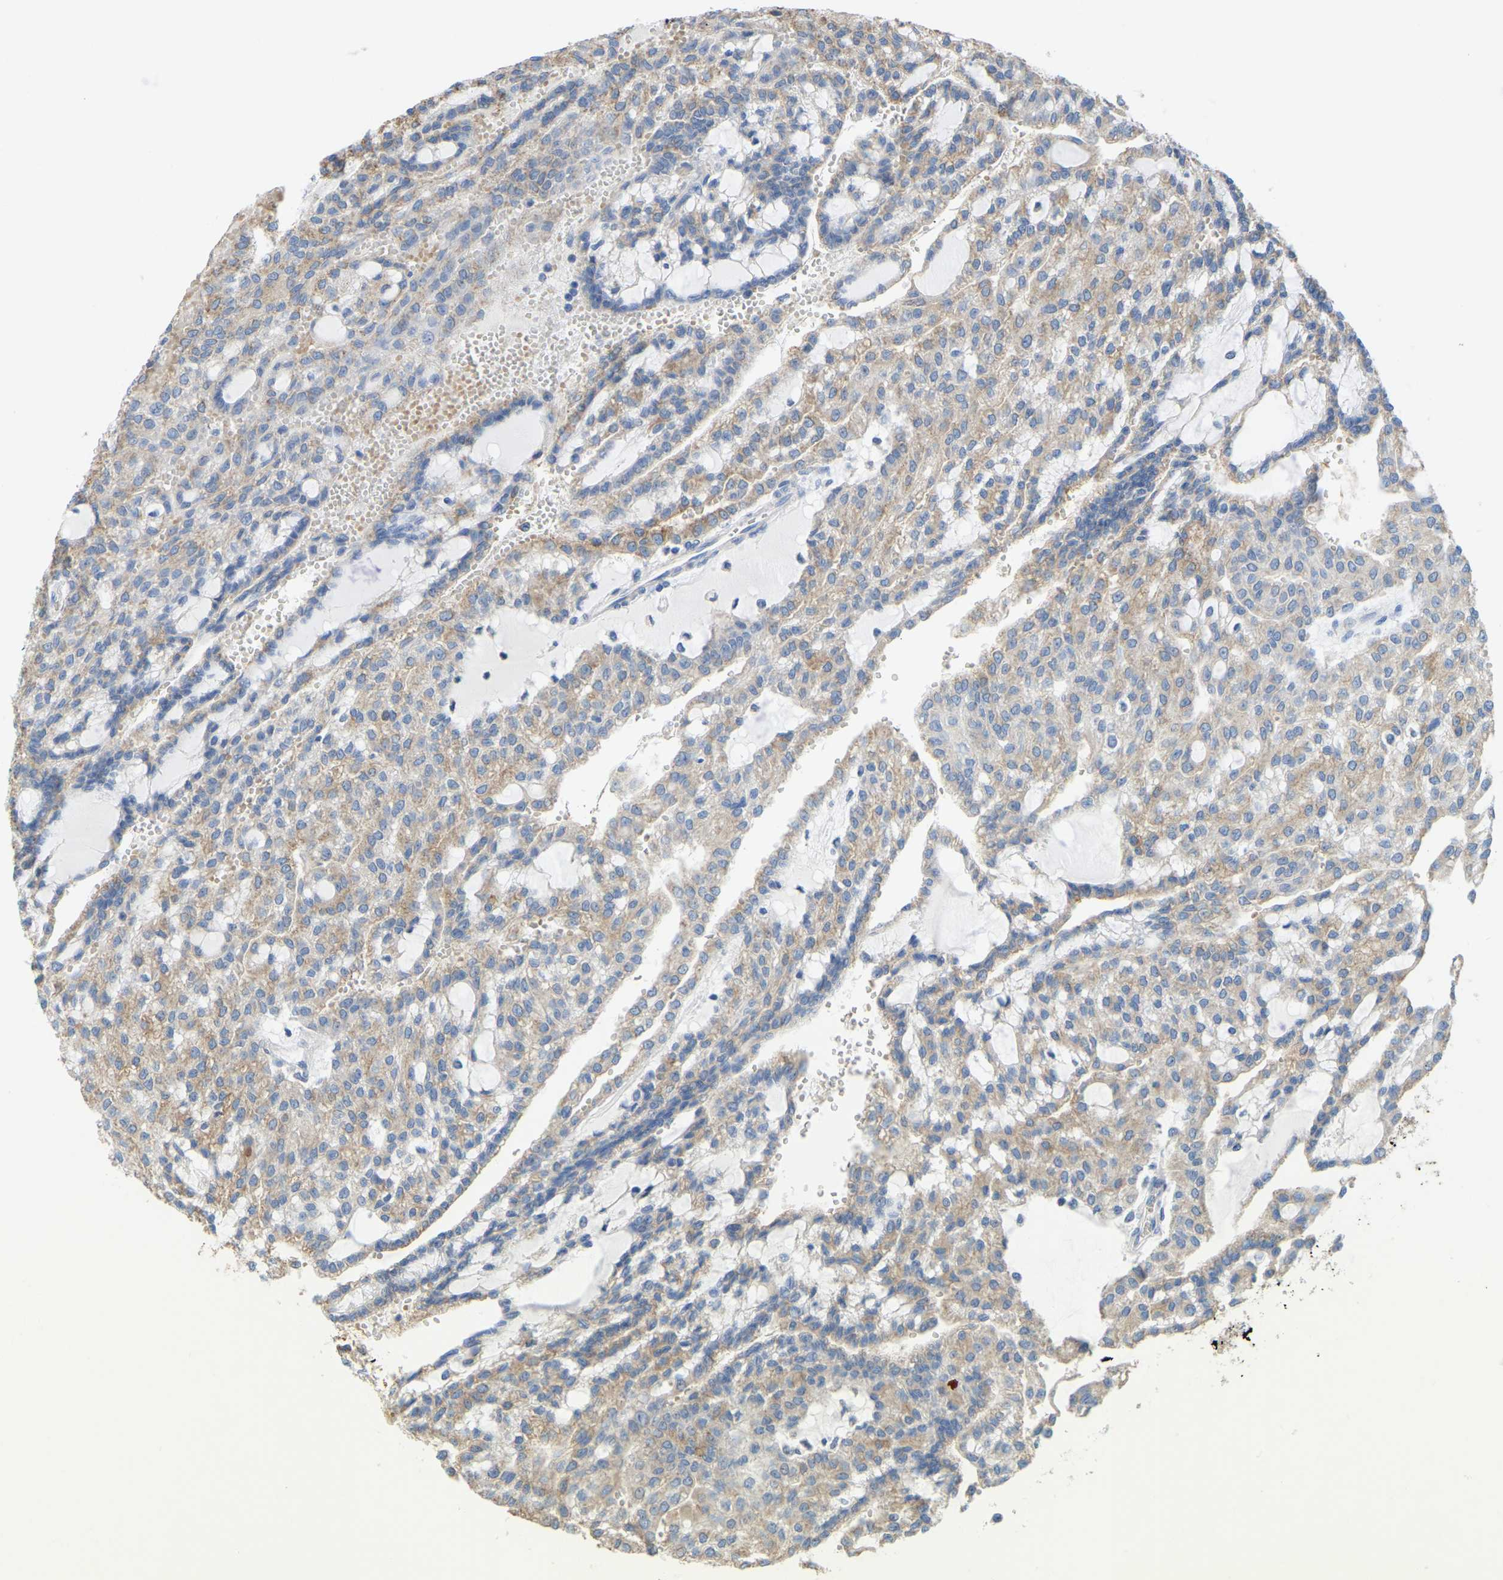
{"staining": {"intensity": "weak", "quantity": ">75%", "location": "cytoplasmic/membranous"}, "tissue": "renal cancer", "cell_type": "Tumor cells", "image_type": "cancer", "snomed": [{"axis": "morphology", "description": "Adenocarcinoma, NOS"}, {"axis": "topography", "description": "Kidney"}], "caption": "This is an image of immunohistochemistry staining of renal adenocarcinoma, which shows weak positivity in the cytoplasmic/membranous of tumor cells.", "gene": "SERPINB5", "patient": {"sex": "male", "age": 63}}